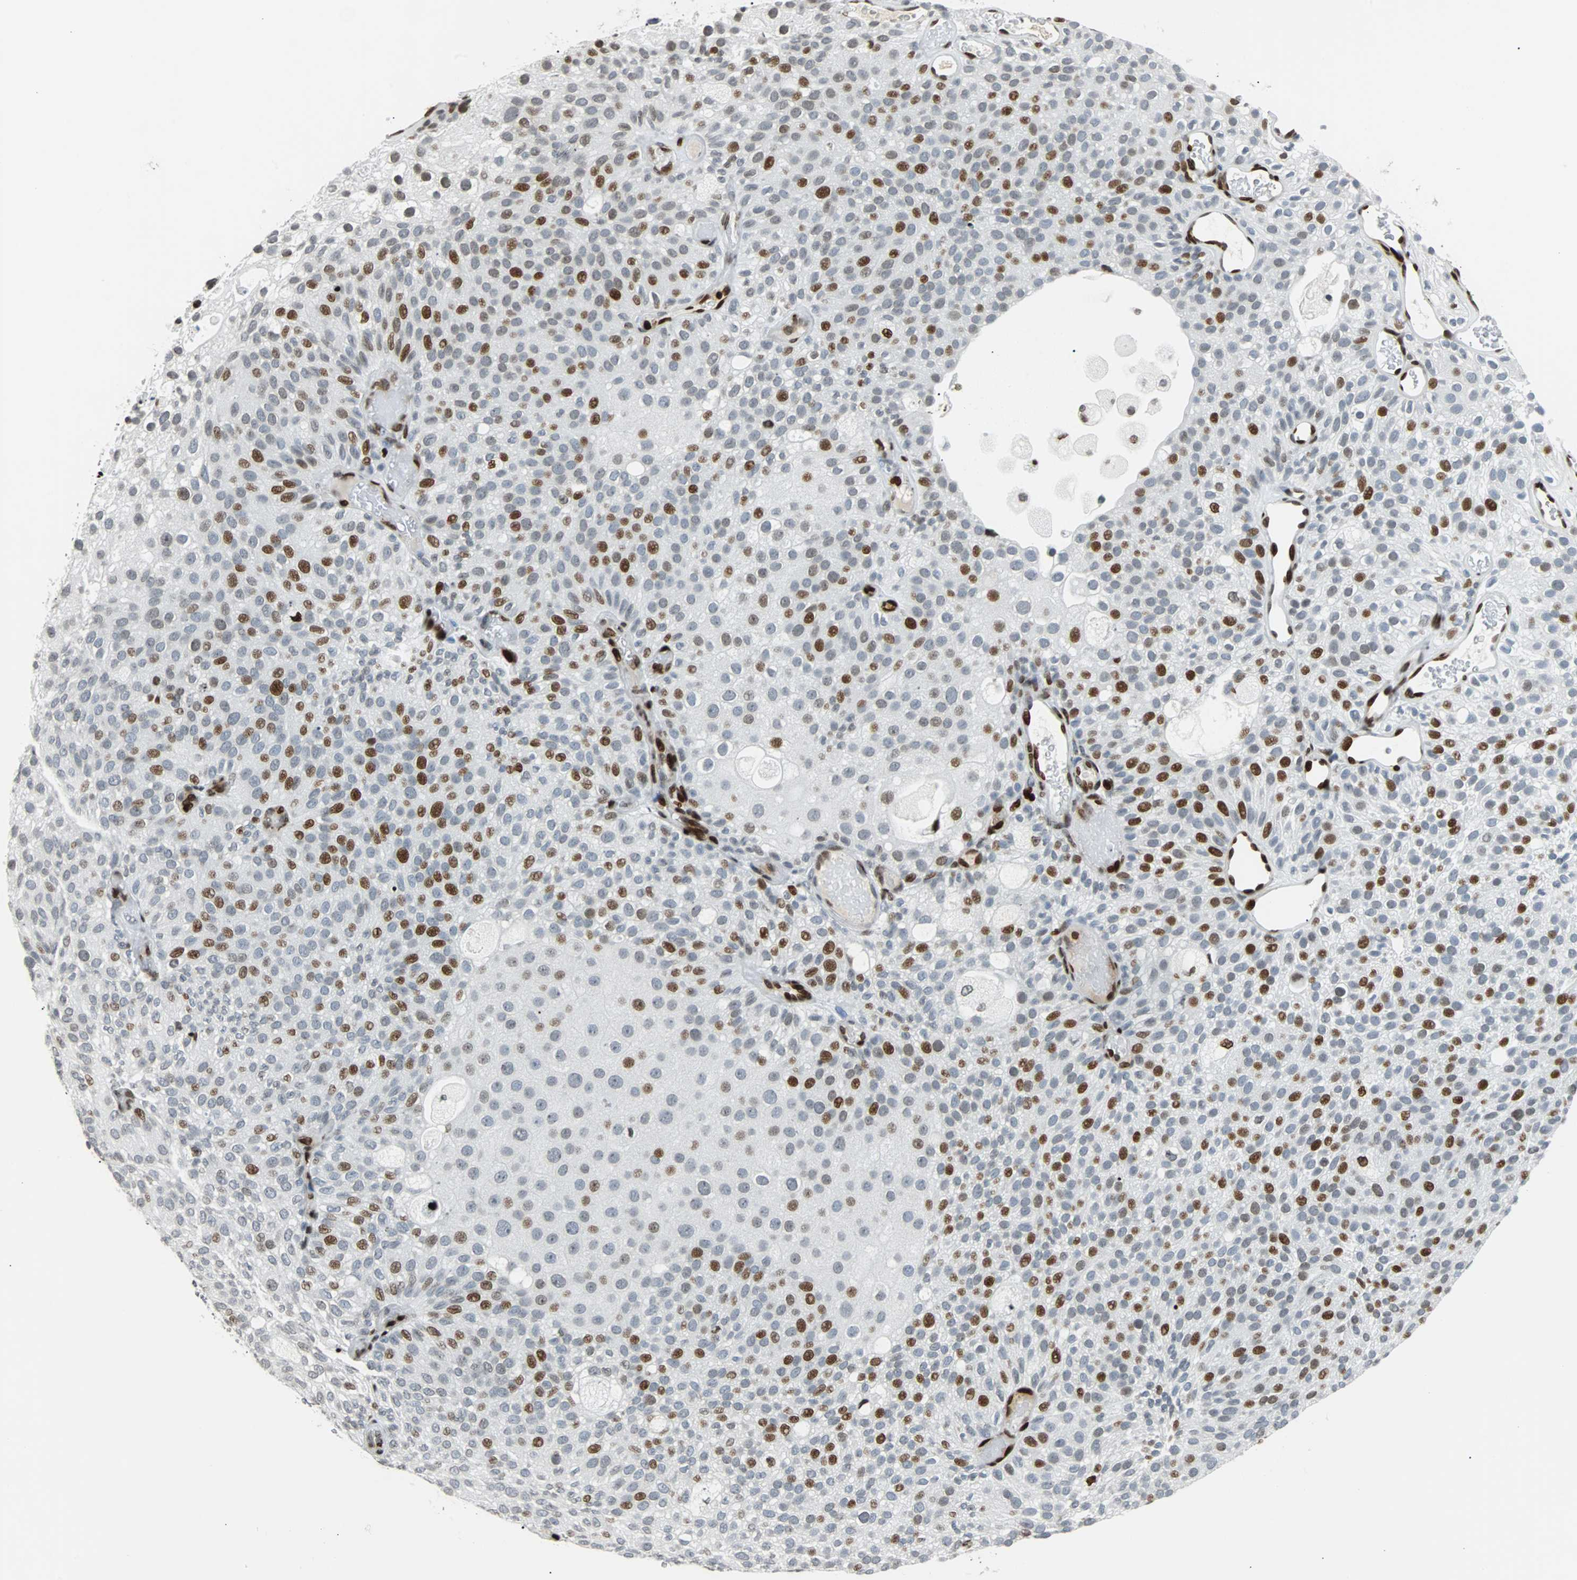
{"staining": {"intensity": "moderate", "quantity": "25%-75%", "location": "nuclear"}, "tissue": "urothelial cancer", "cell_type": "Tumor cells", "image_type": "cancer", "snomed": [{"axis": "morphology", "description": "Urothelial carcinoma, Low grade"}, {"axis": "topography", "description": "Urinary bladder"}], "caption": "This histopathology image exhibits immunohistochemistry staining of human urothelial cancer, with medium moderate nuclear positivity in about 25%-75% of tumor cells.", "gene": "ZNF131", "patient": {"sex": "male", "age": 78}}